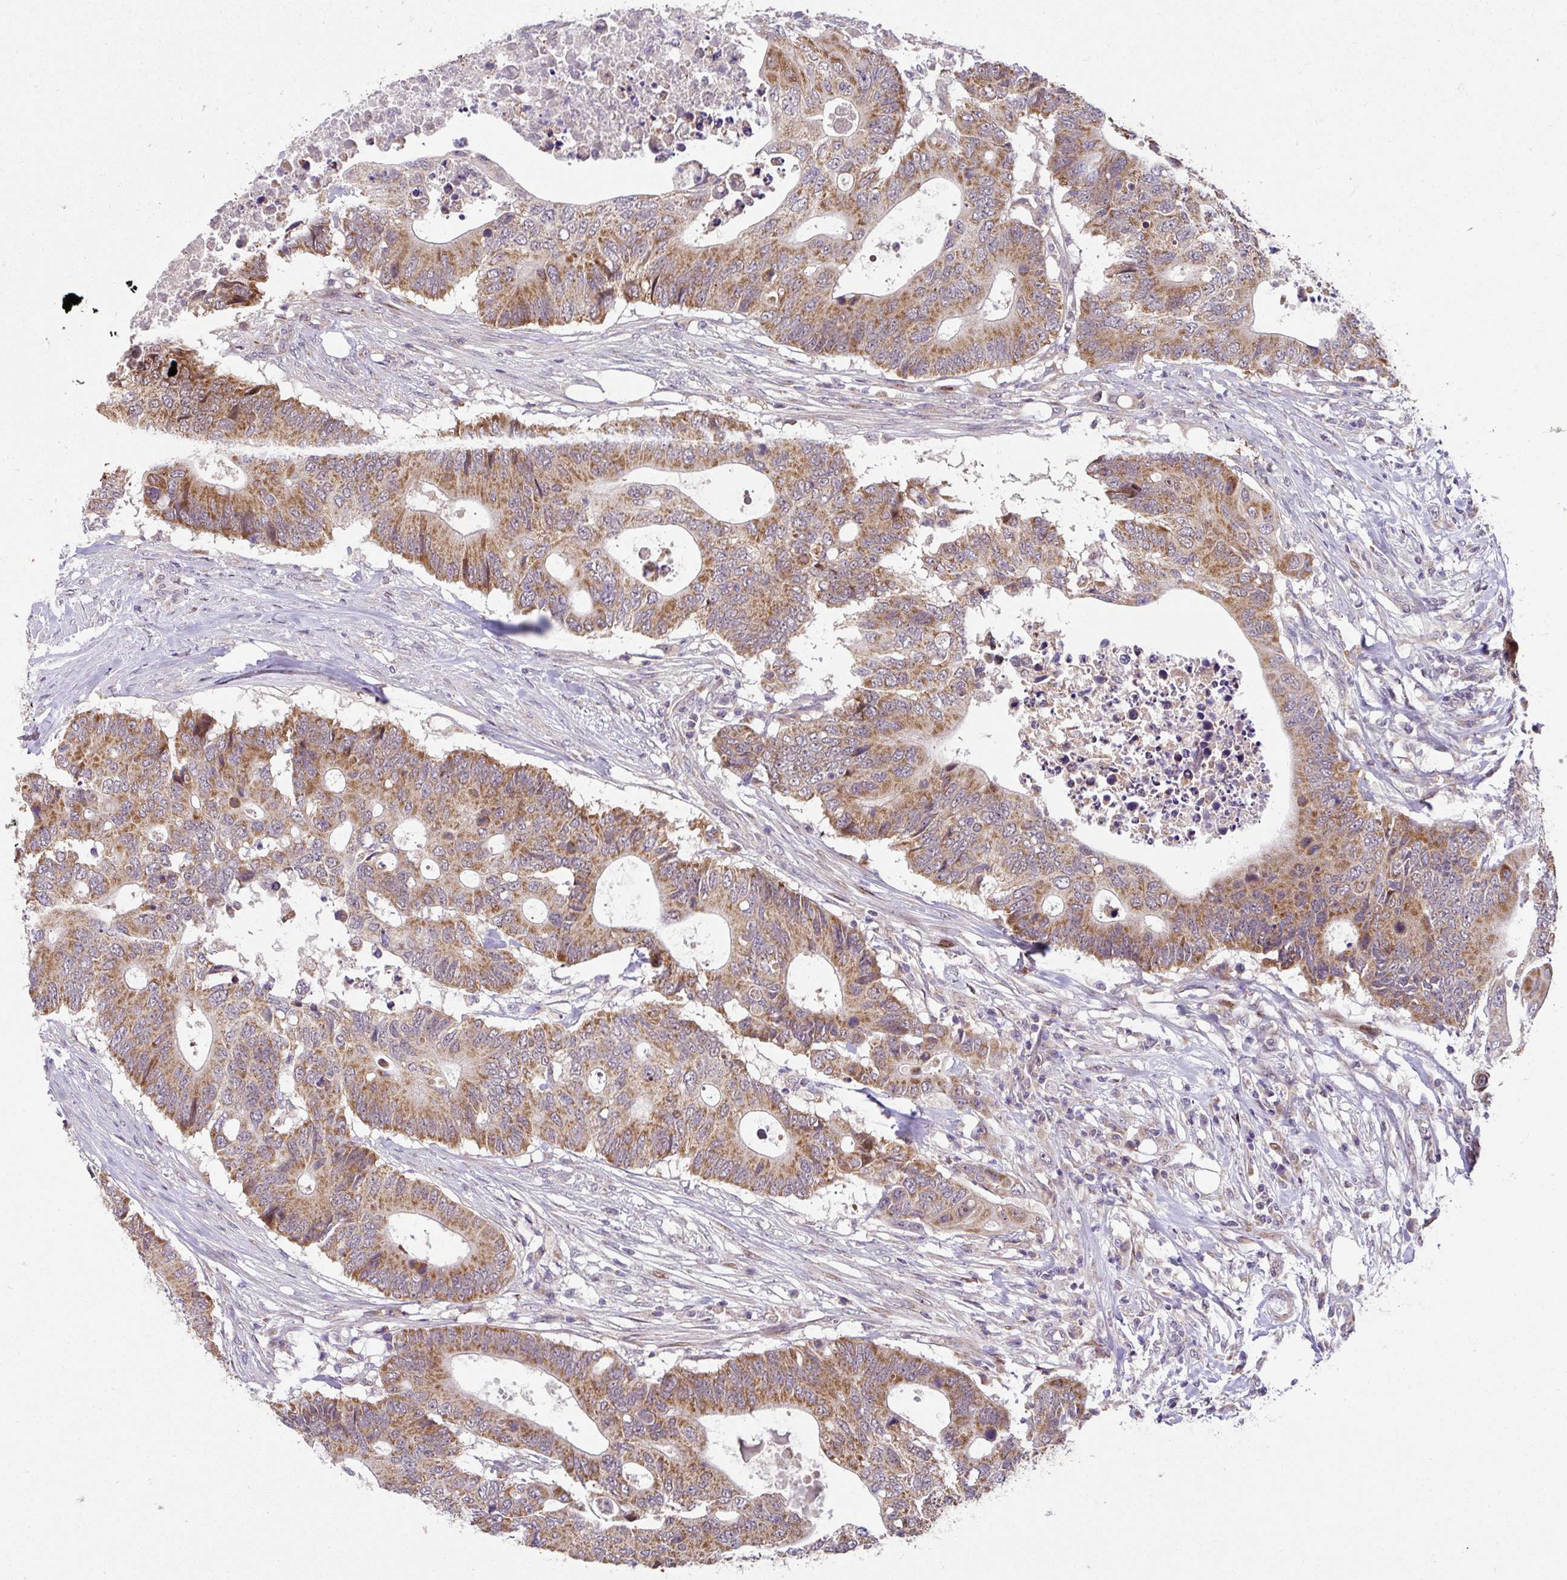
{"staining": {"intensity": "moderate", "quantity": ">75%", "location": "cytoplasmic/membranous"}, "tissue": "colorectal cancer", "cell_type": "Tumor cells", "image_type": "cancer", "snomed": [{"axis": "morphology", "description": "Adenocarcinoma, NOS"}, {"axis": "topography", "description": "Colon"}], "caption": "About >75% of tumor cells in colorectal cancer reveal moderate cytoplasmic/membranous protein staining as visualized by brown immunohistochemical staining.", "gene": "SARS2", "patient": {"sex": "male", "age": 71}}